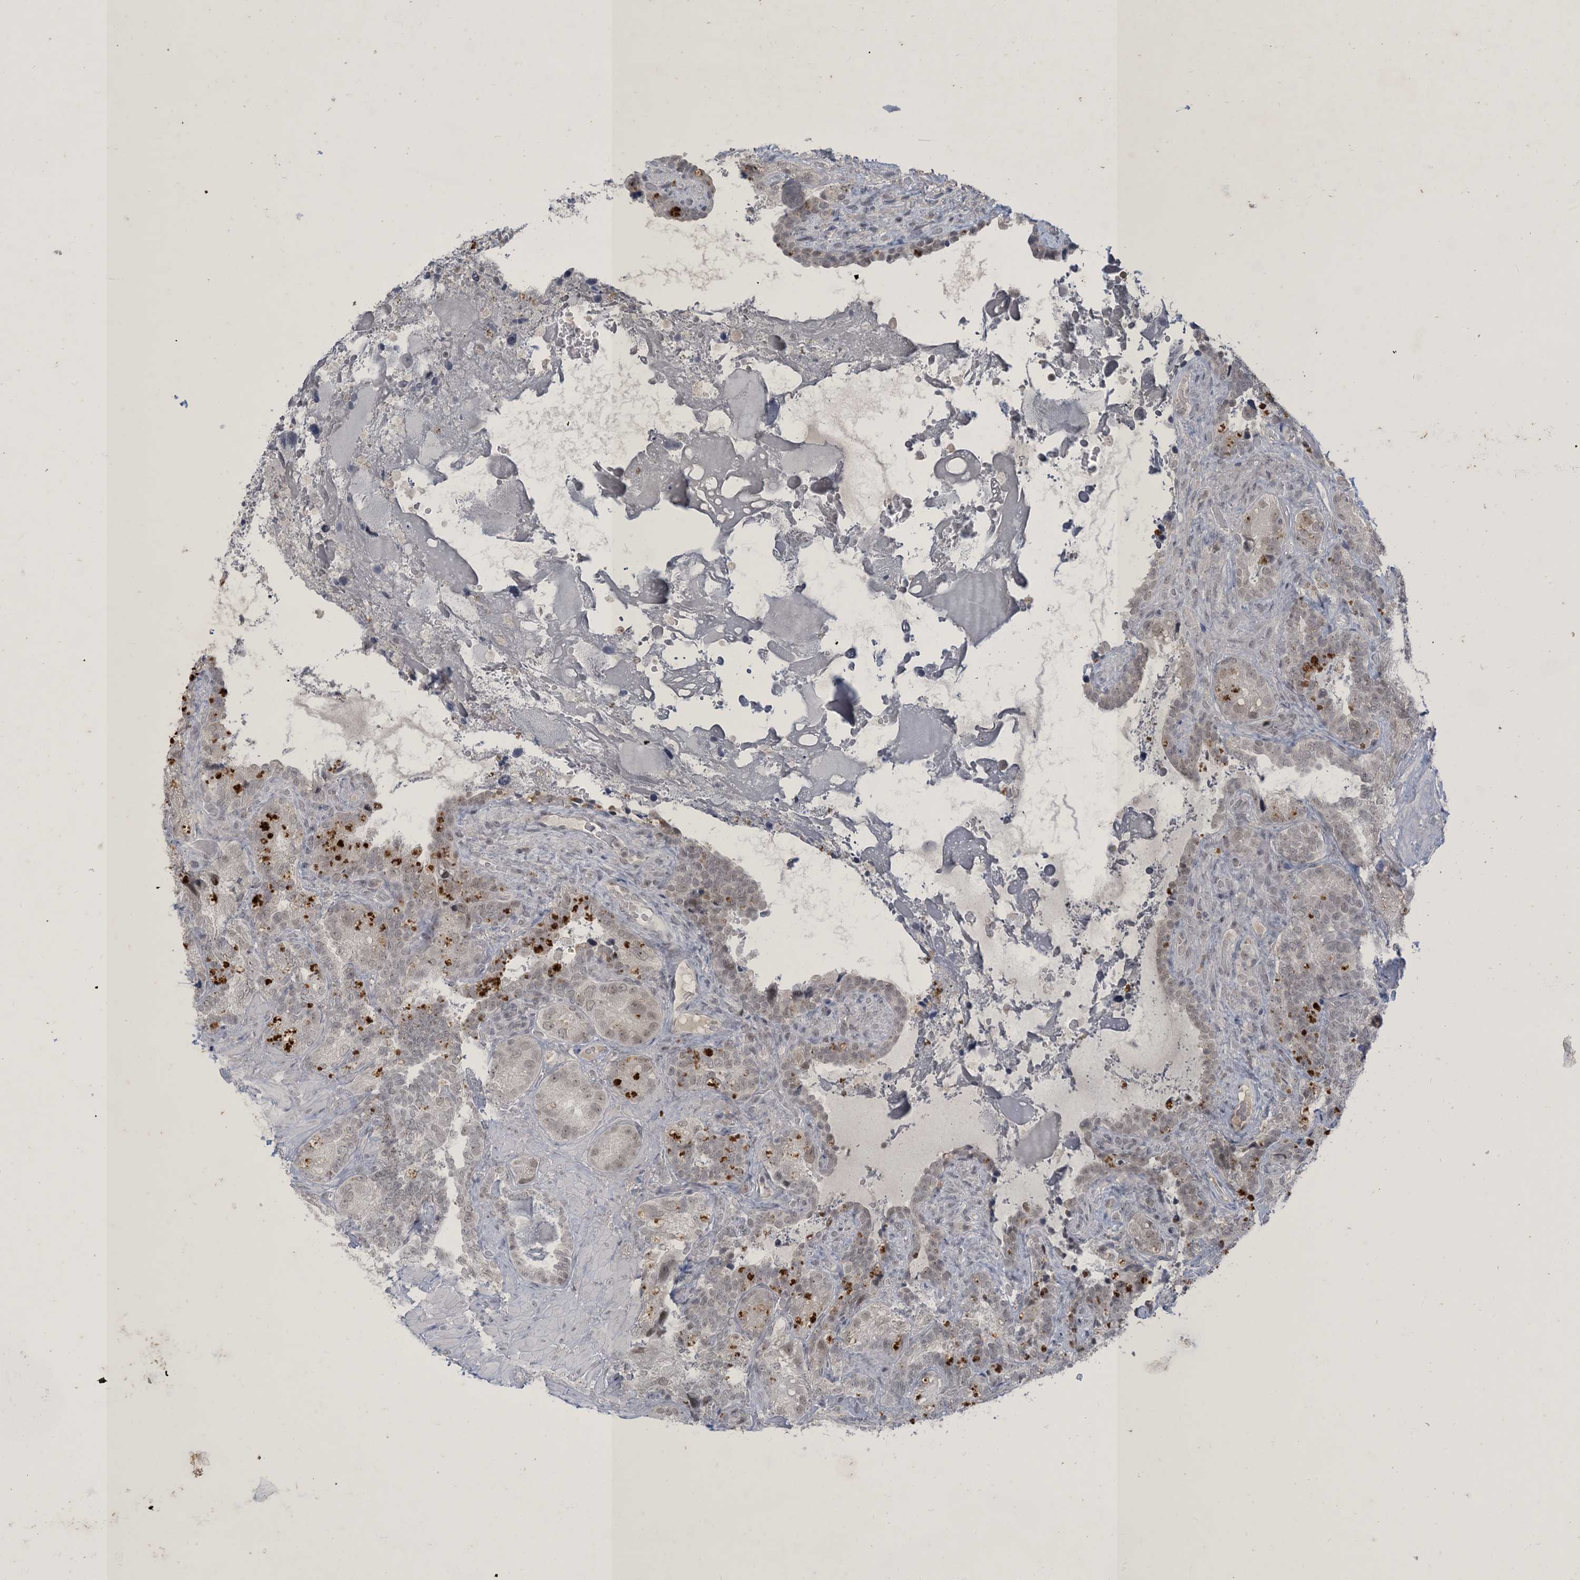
{"staining": {"intensity": "weak", "quantity": "25%-75%", "location": "nuclear"}, "tissue": "seminal vesicle", "cell_type": "Glandular cells", "image_type": "normal", "snomed": [{"axis": "morphology", "description": "Normal tissue, NOS"}, {"axis": "topography", "description": "Seminal veicle"}, {"axis": "topography", "description": "Peripheral nerve tissue"}], "caption": "Immunohistochemical staining of unremarkable human seminal vesicle exhibits 25%-75% levels of weak nuclear protein staining in about 25%-75% of glandular cells.", "gene": "ZNF674", "patient": {"sex": "male", "age": 67}}